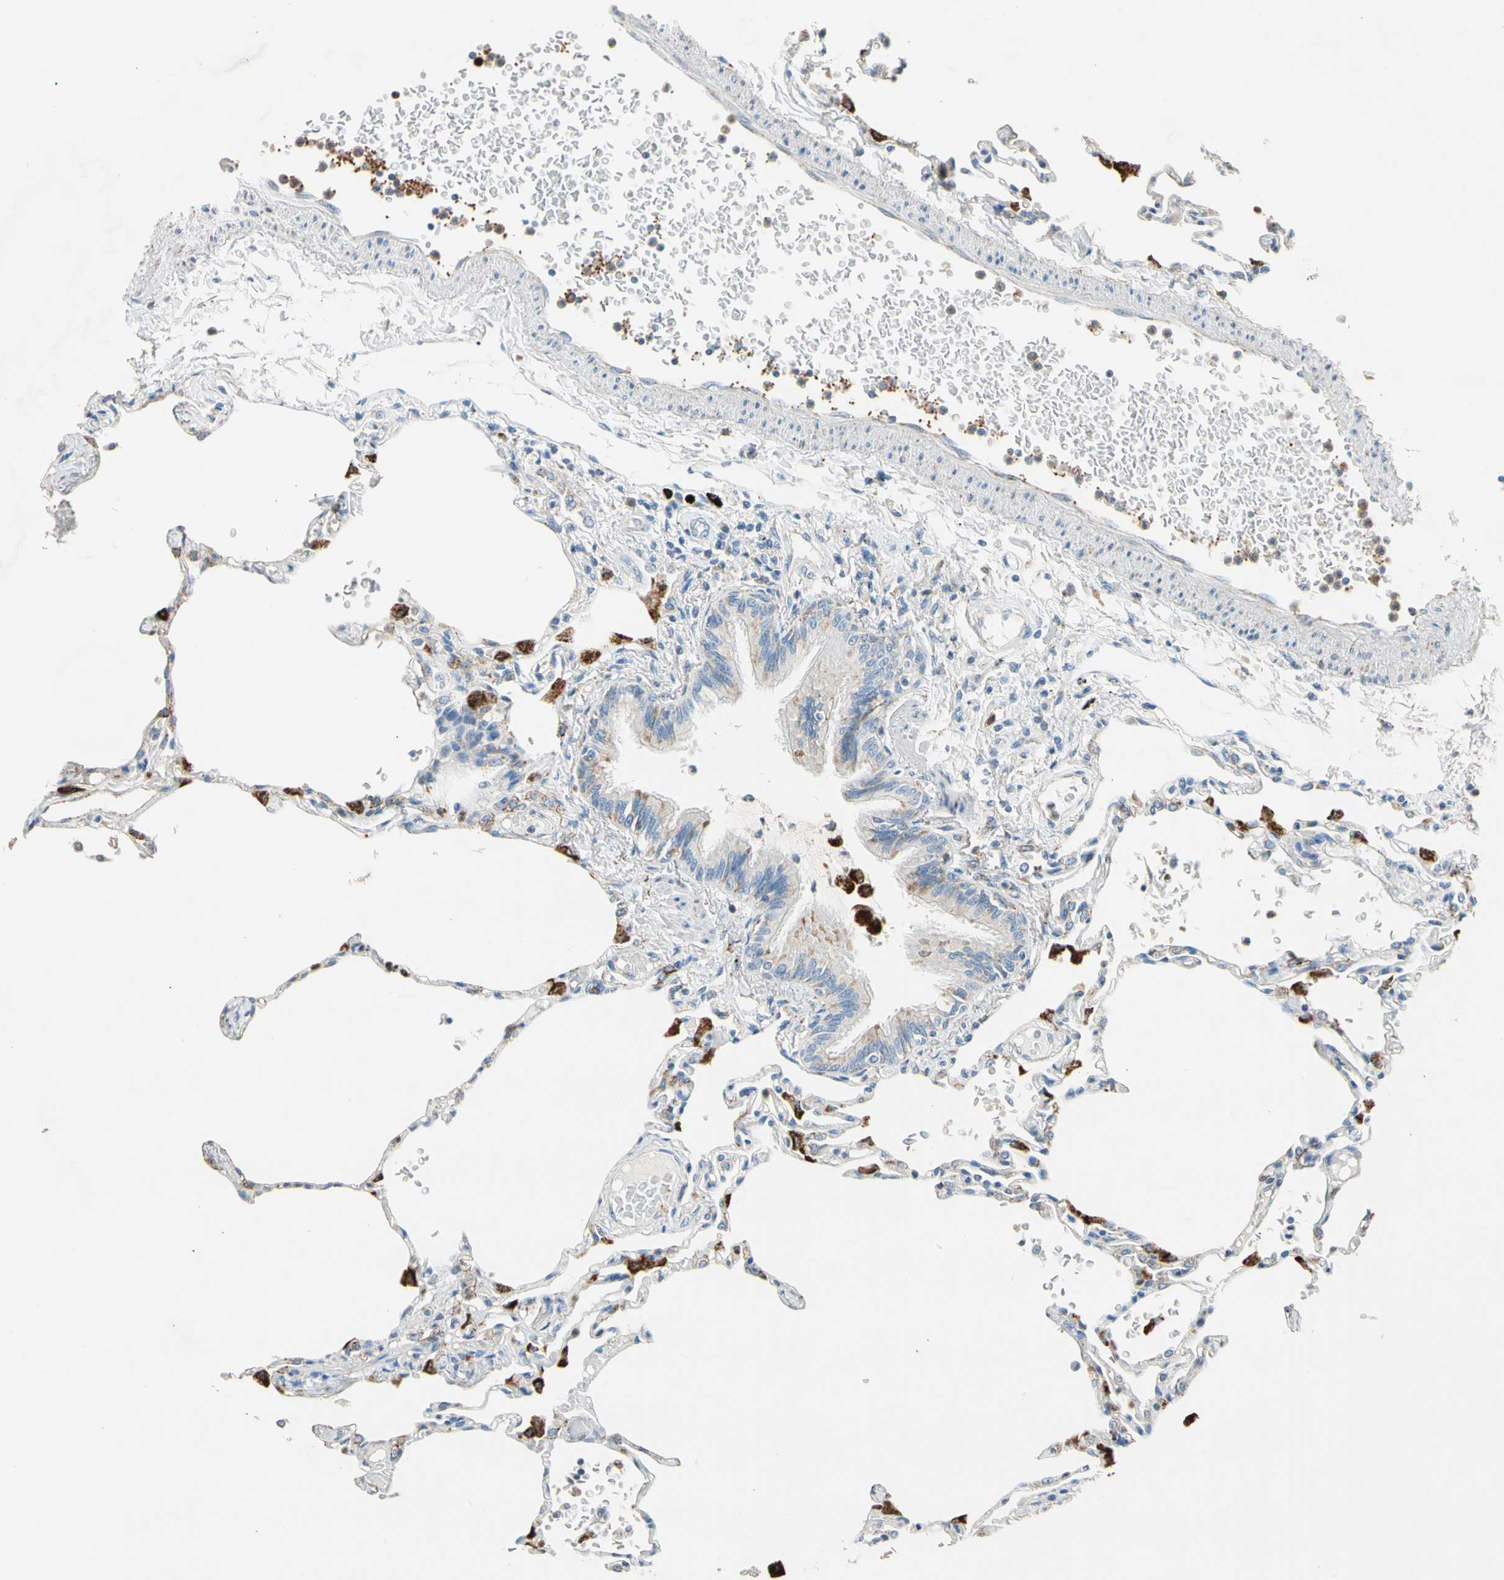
{"staining": {"intensity": "weak", "quantity": "25%-75%", "location": "cytoplasmic/membranous"}, "tissue": "lung", "cell_type": "Alveolar cells", "image_type": "normal", "snomed": [{"axis": "morphology", "description": "Normal tissue, NOS"}, {"axis": "topography", "description": "Lung"}], "caption": "The micrograph reveals staining of benign lung, revealing weak cytoplasmic/membranous protein expression (brown color) within alveolar cells. (DAB IHC, brown staining for protein, blue staining for nuclei).", "gene": "LY6G6F", "patient": {"sex": "female", "age": 49}}